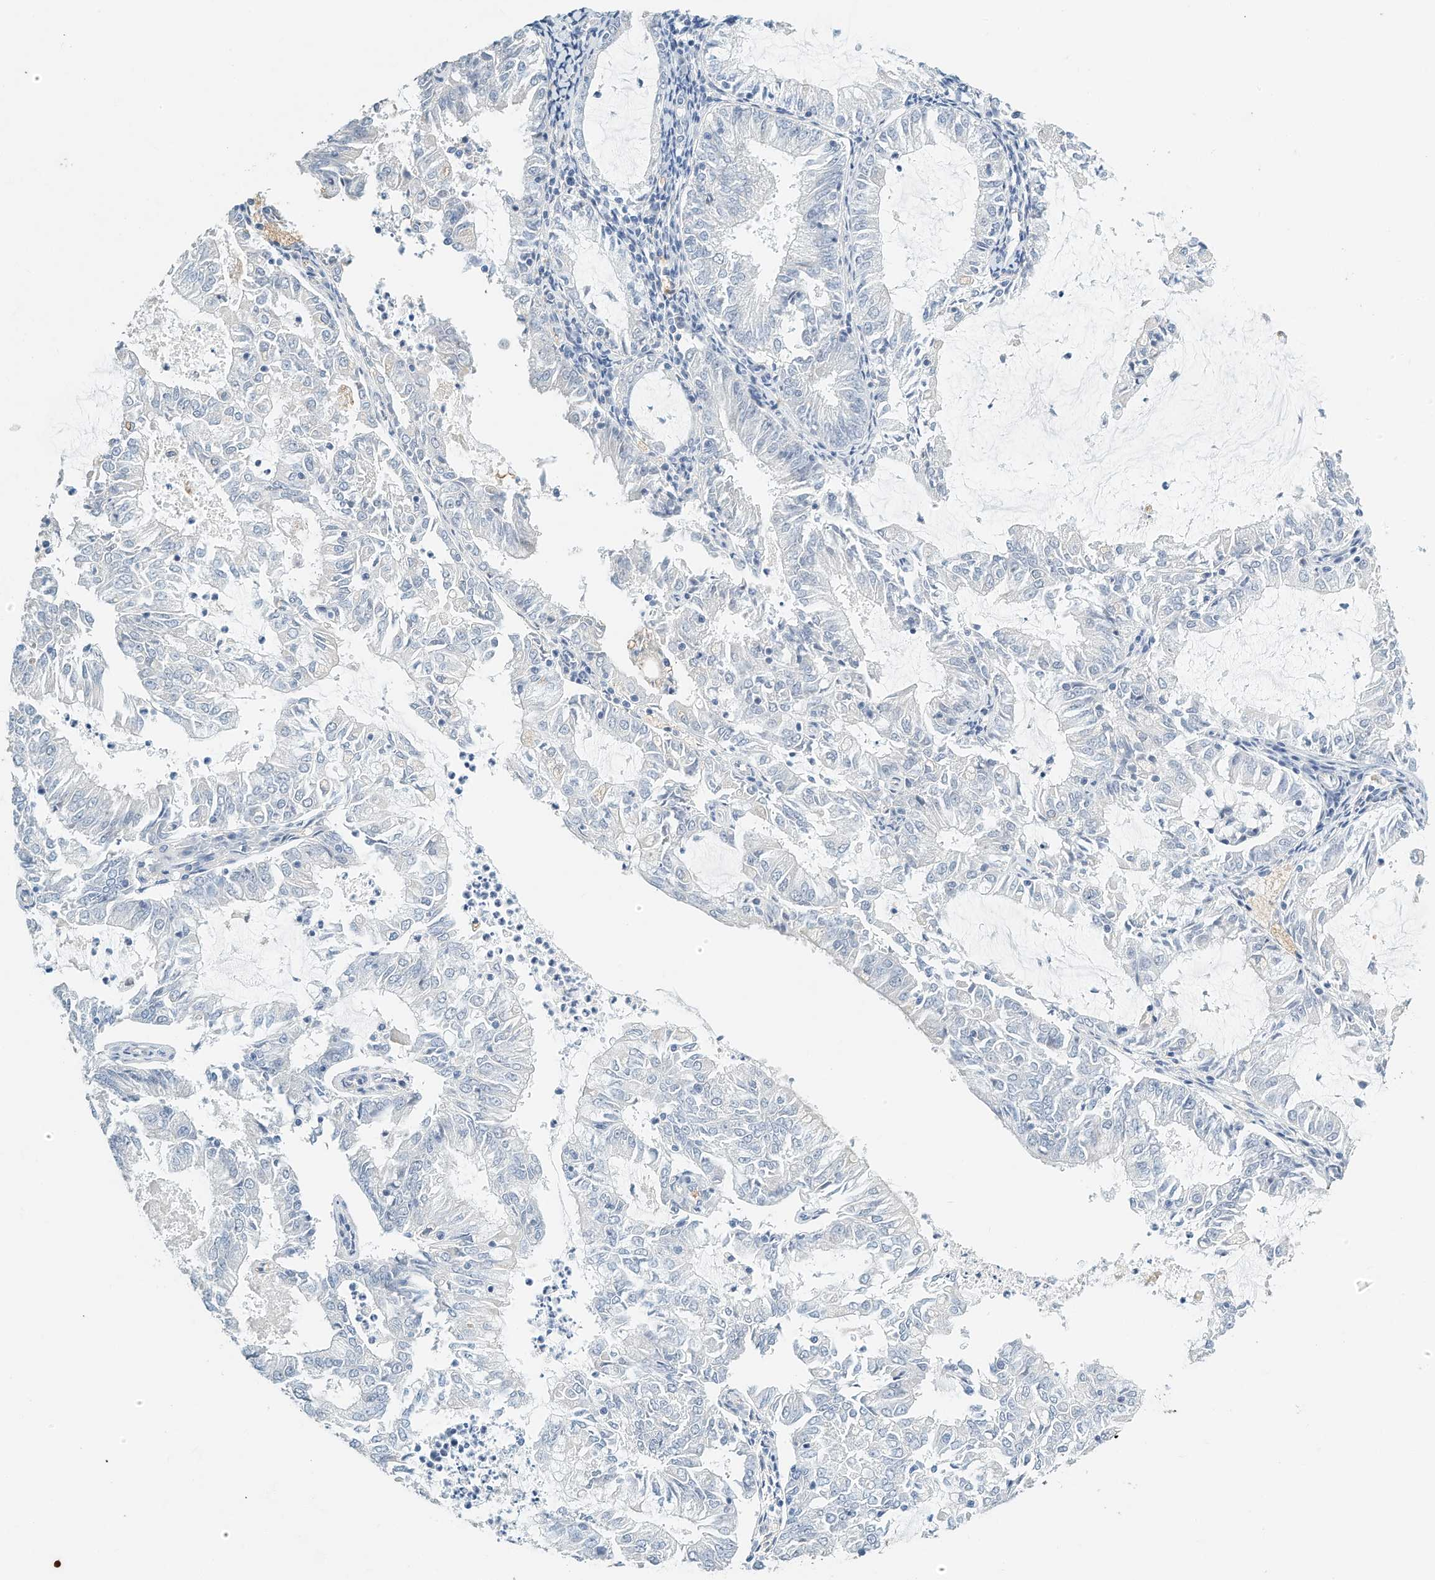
{"staining": {"intensity": "negative", "quantity": "none", "location": "none"}, "tissue": "endometrial cancer", "cell_type": "Tumor cells", "image_type": "cancer", "snomed": [{"axis": "morphology", "description": "Adenocarcinoma, NOS"}, {"axis": "topography", "description": "Endometrium"}], "caption": "The micrograph reveals no significant expression in tumor cells of adenocarcinoma (endometrial).", "gene": "RCAN3", "patient": {"sex": "female", "age": 57}}